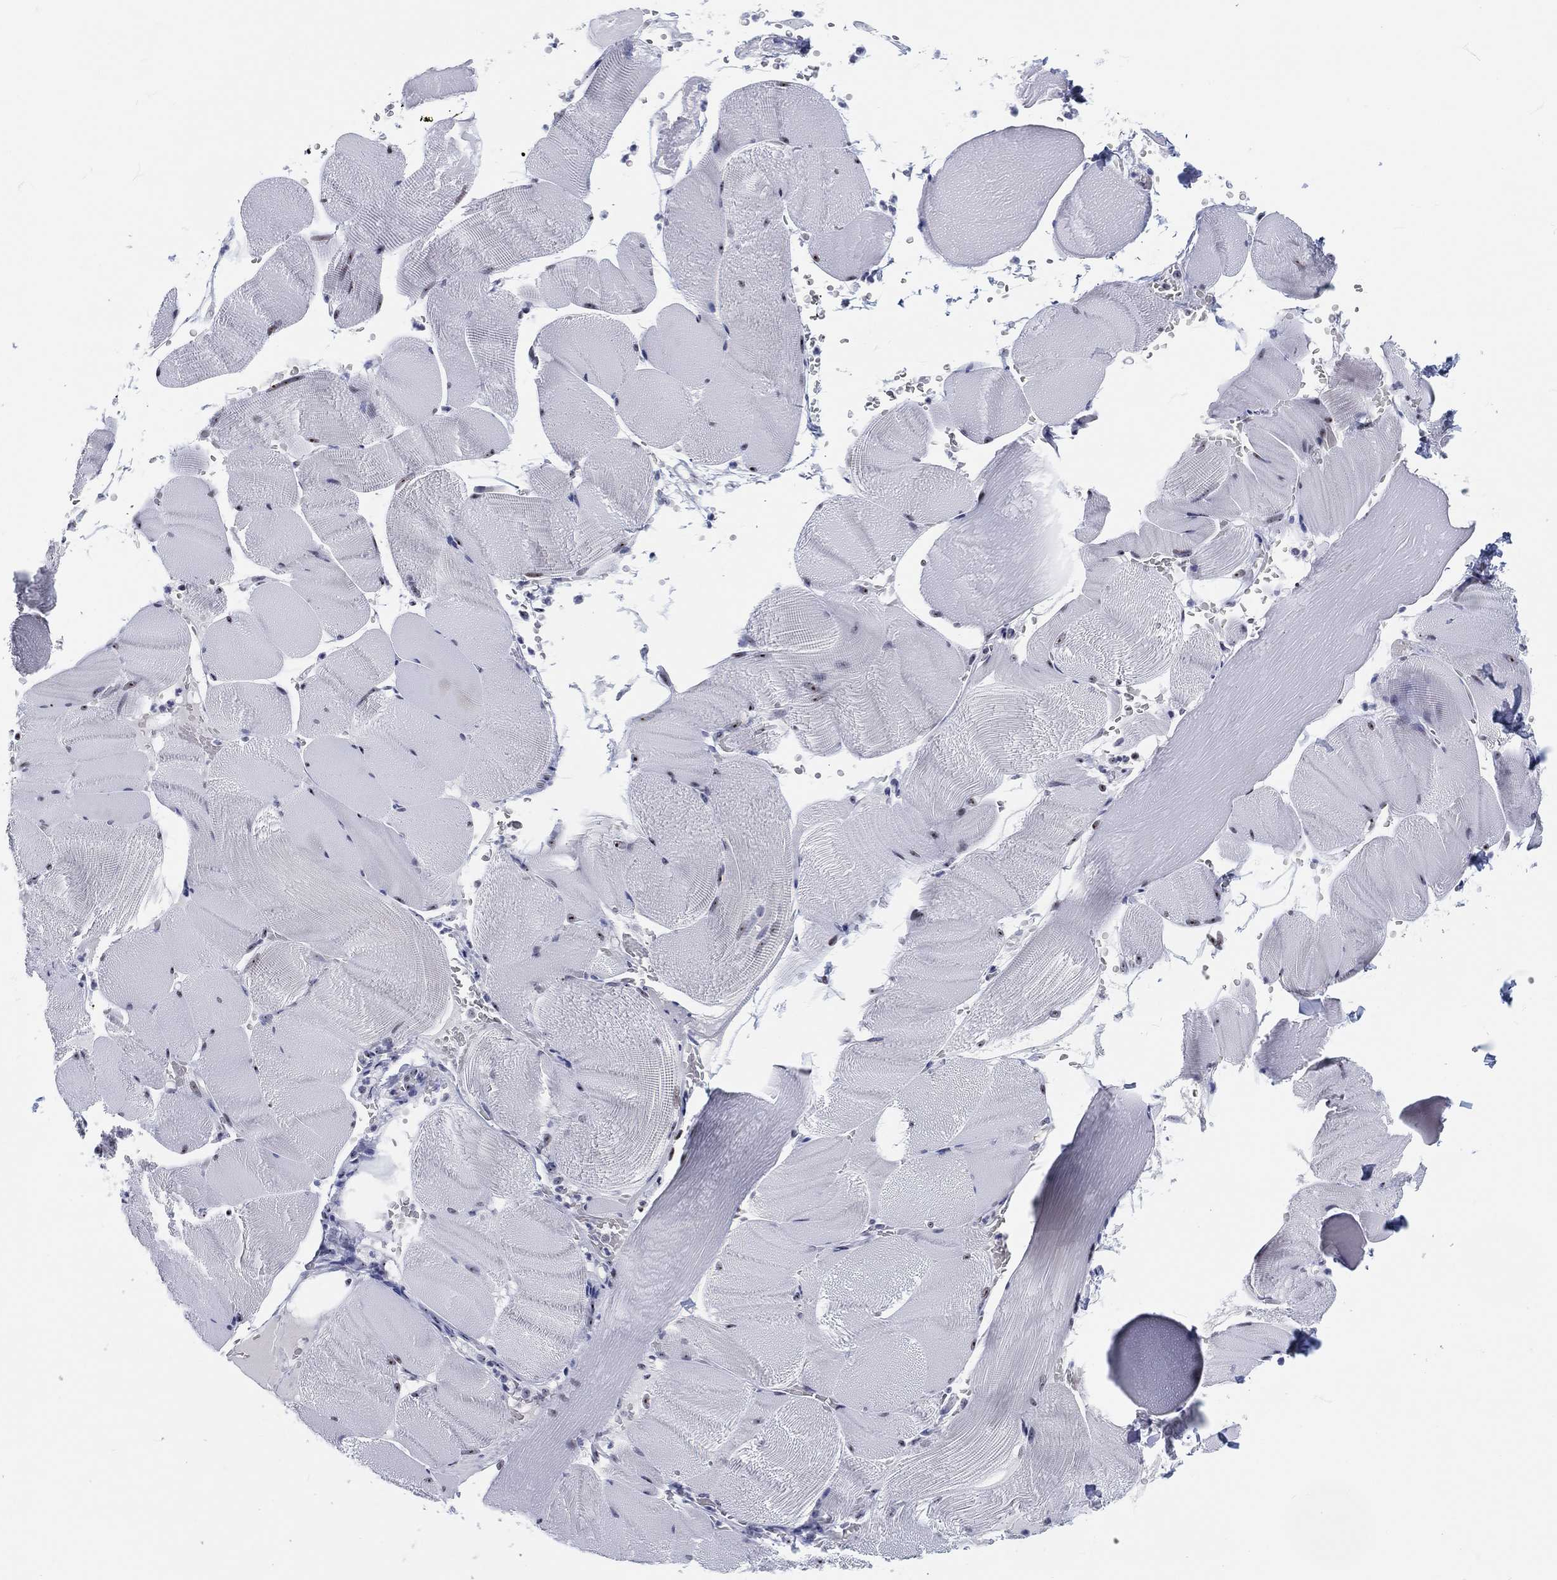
{"staining": {"intensity": "negative", "quantity": "none", "location": "none"}, "tissue": "skeletal muscle", "cell_type": "Myocytes", "image_type": "normal", "snomed": [{"axis": "morphology", "description": "Normal tissue, NOS"}, {"axis": "topography", "description": "Skeletal muscle"}], "caption": "Immunohistochemistry (IHC) micrograph of benign skeletal muscle: human skeletal muscle stained with DAB (3,3'-diaminobenzidine) displays no significant protein expression in myocytes. The staining is performed using DAB (3,3'-diaminobenzidine) brown chromogen with nuclei counter-stained in using hematoxylin.", "gene": "MAPK8IP1", "patient": {"sex": "male", "age": 56}}